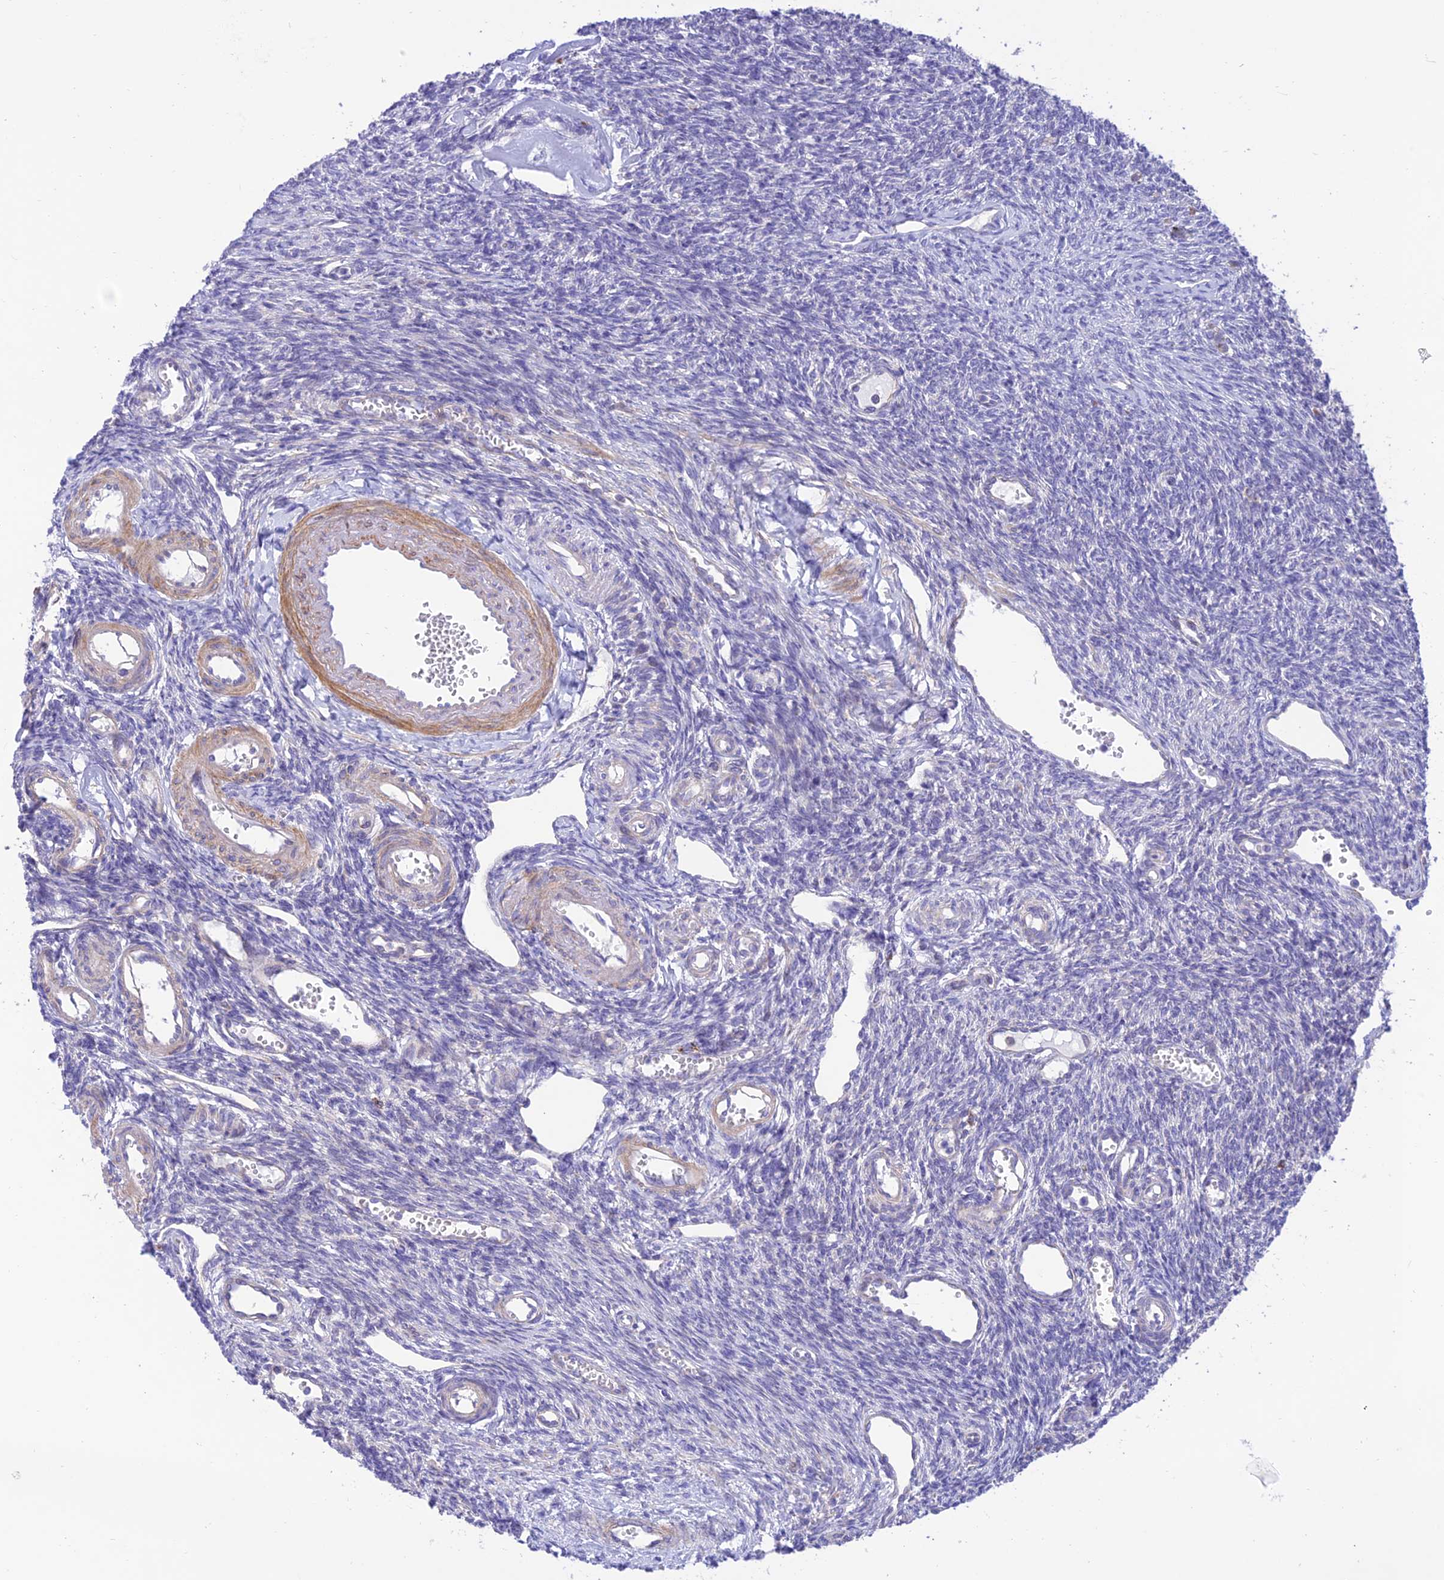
{"staining": {"intensity": "strong", "quantity": ">75%", "location": "cytoplasmic/membranous"}, "tissue": "ovary", "cell_type": "Follicle cells", "image_type": "normal", "snomed": [{"axis": "morphology", "description": "Normal tissue, NOS"}, {"axis": "morphology", "description": "Cyst, NOS"}, {"axis": "topography", "description": "Ovary"}], "caption": "Follicle cells exhibit strong cytoplasmic/membranous staining in about >75% of cells in normal ovary.", "gene": "FAM186B", "patient": {"sex": "female", "age": 33}}